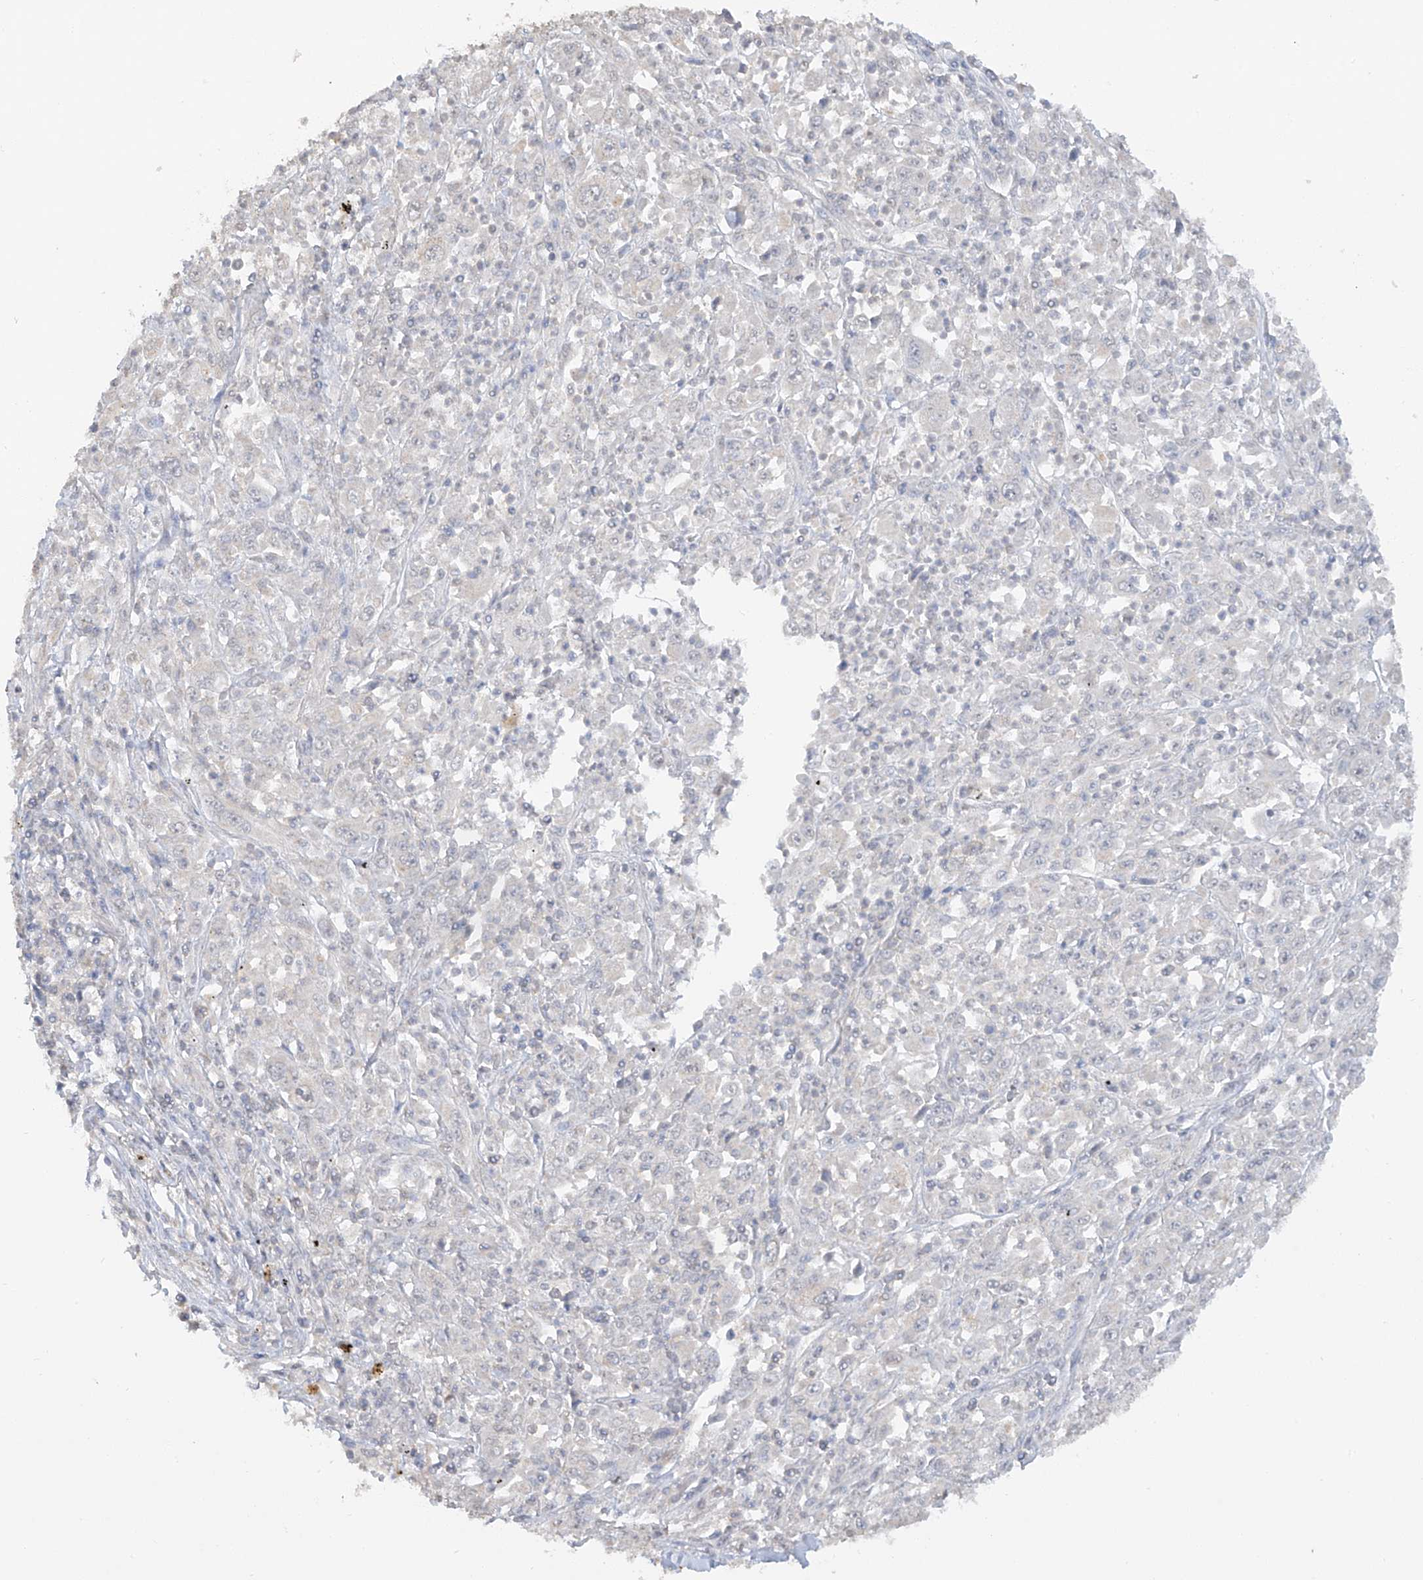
{"staining": {"intensity": "negative", "quantity": "none", "location": "none"}, "tissue": "melanoma", "cell_type": "Tumor cells", "image_type": "cancer", "snomed": [{"axis": "morphology", "description": "Malignant melanoma, Metastatic site"}, {"axis": "topography", "description": "Skin"}], "caption": "Immunohistochemistry image of neoplastic tissue: human malignant melanoma (metastatic site) stained with DAB (3,3'-diaminobenzidine) demonstrates no significant protein expression in tumor cells. (DAB (3,3'-diaminobenzidine) immunohistochemistry, high magnification).", "gene": "HAS3", "patient": {"sex": "female", "age": 56}}